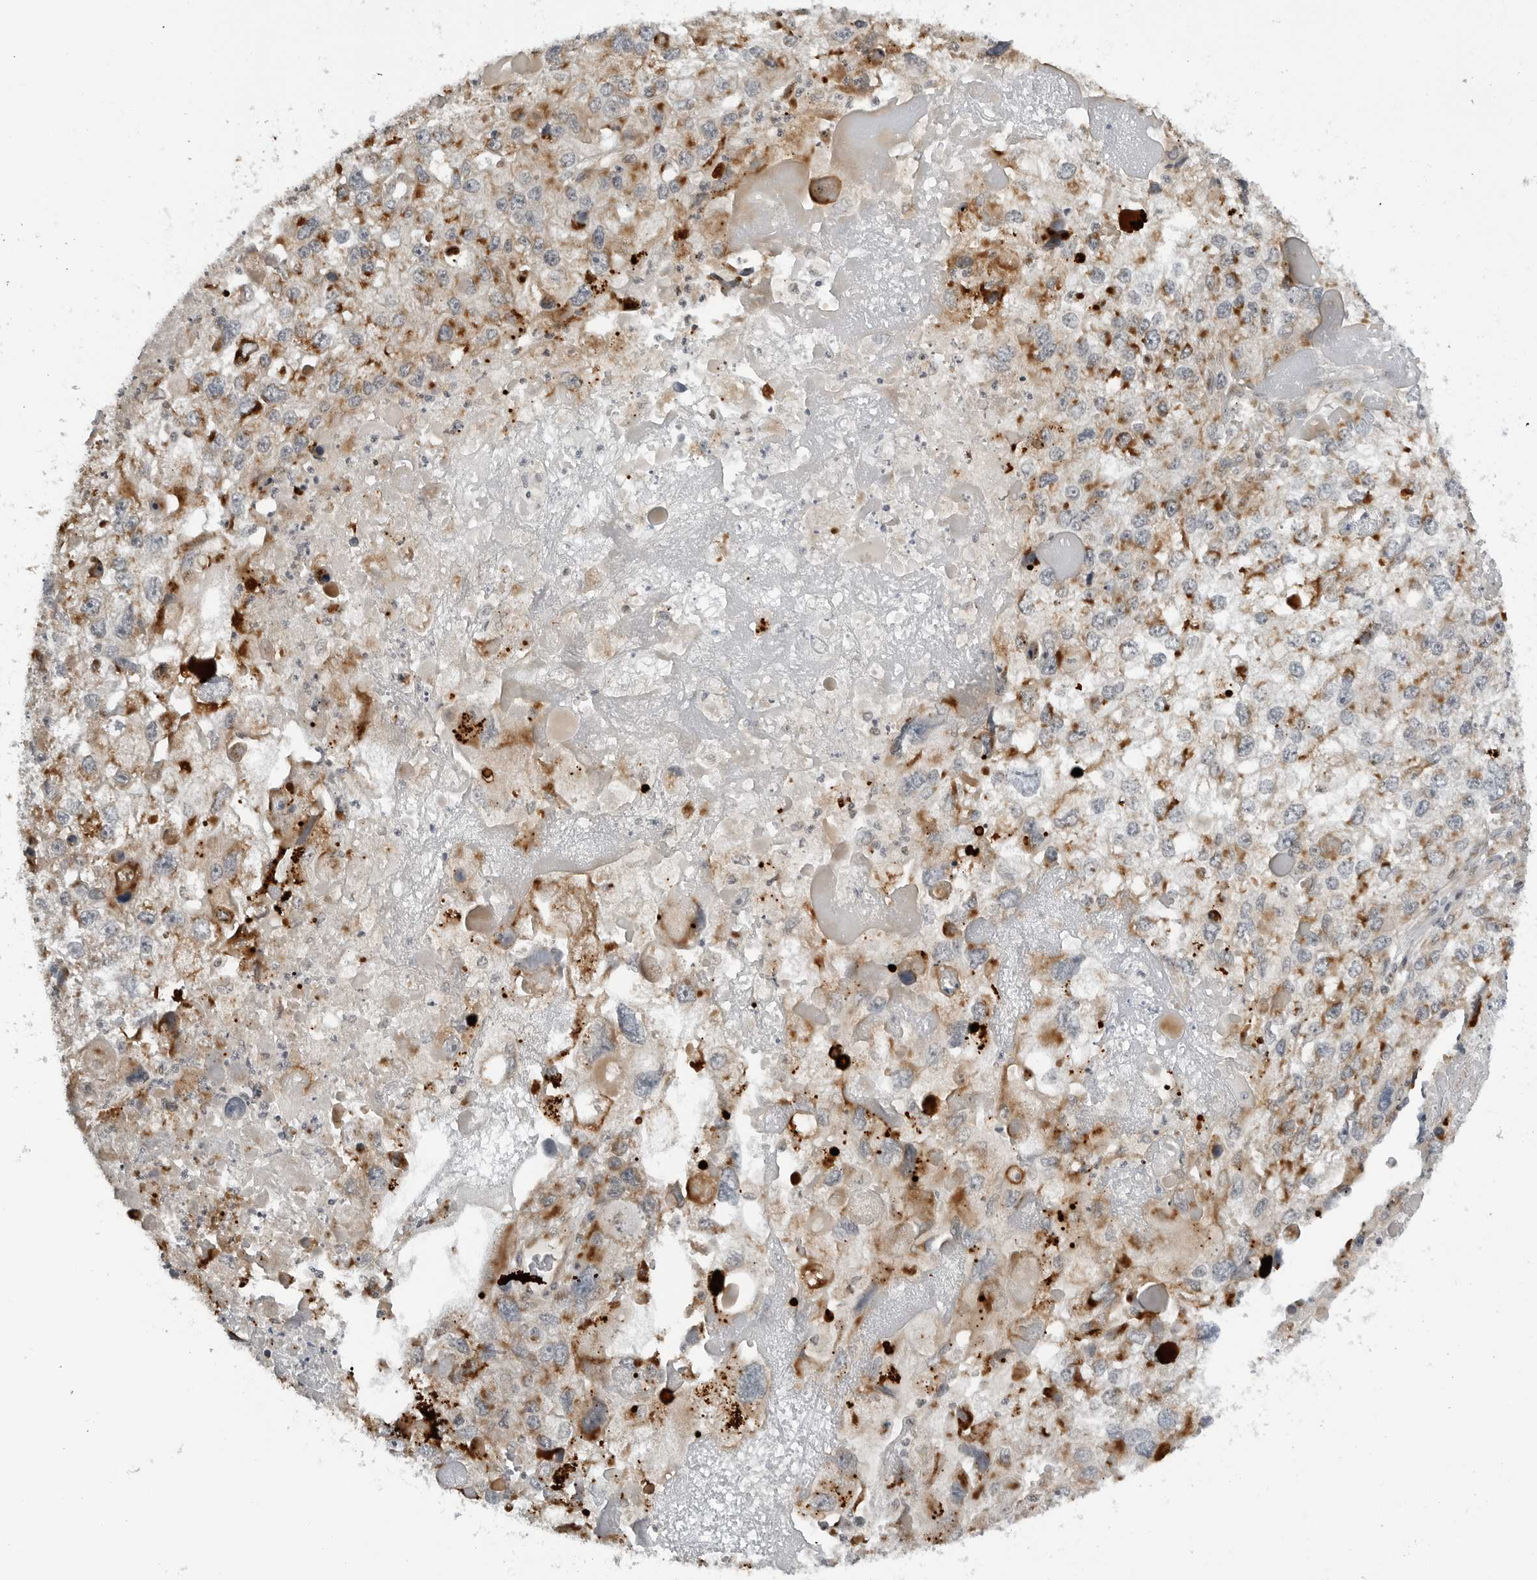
{"staining": {"intensity": "moderate", "quantity": "<25%", "location": "cytoplasmic/membranous"}, "tissue": "endometrial cancer", "cell_type": "Tumor cells", "image_type": "cancer", "snomed": [{"axis": "morphology", "description": "Adenocarcinoma, NOS"}, {"axis": "topography", "description": "Endometrium"}], "caption": "Immunohistochemistry (IHC) (DAB) staining of endometrial cancer (adenocarcinoma) exhibits moderate cytoplasmic/membranous protein positivity in approximately <25% of tumor cells.", "gene": "PEX2", "patient": {"sex": "female", "age": 49}}